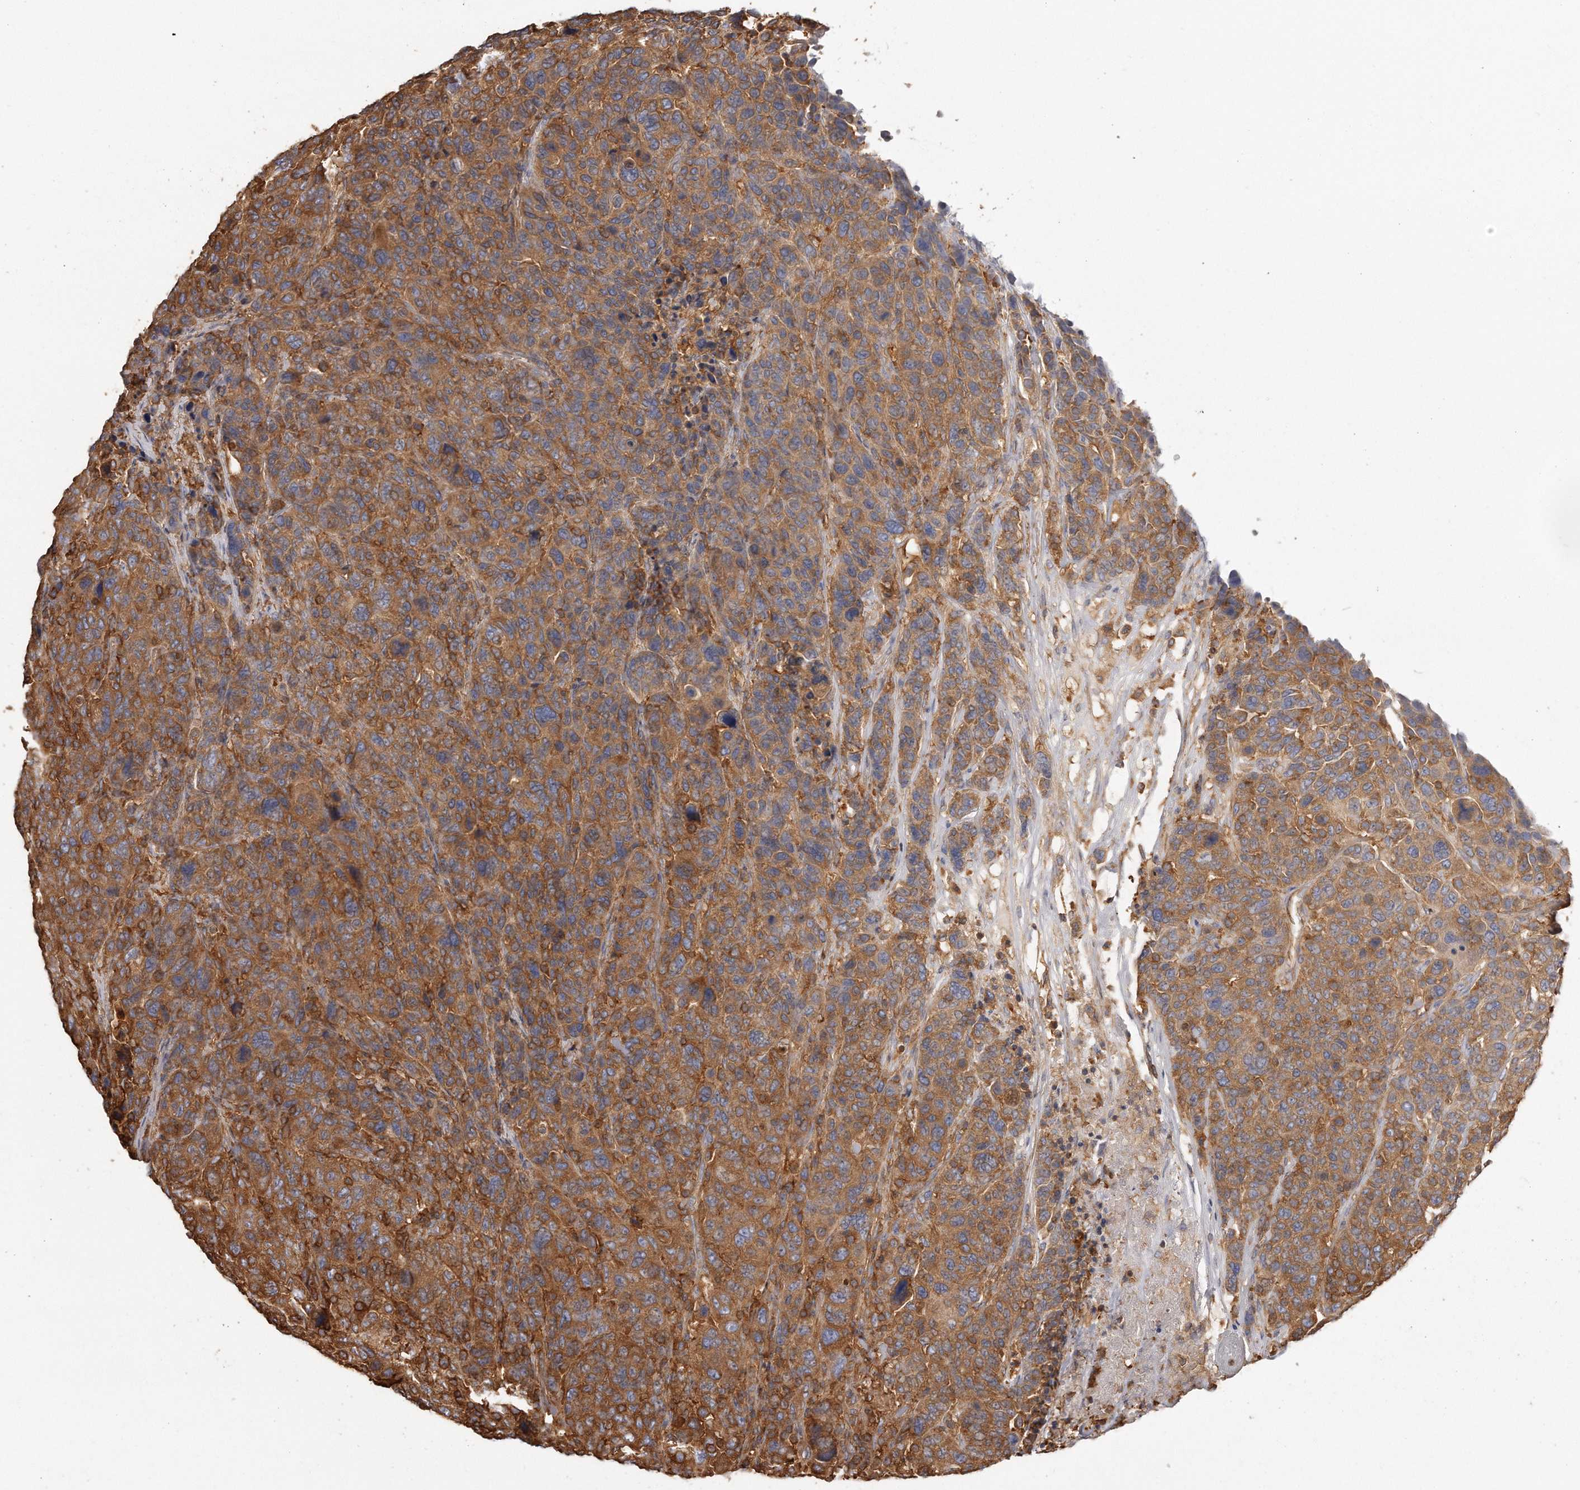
{"staining": {"intensity": "moderate", "quantity": ">75%", "location": "cytoplasmic/membranous"}, "tissue": "breast cancer", "cell_type": "Tumor cells", "image_type": "cancer", "snomed": [{"axis": "morphology", "description": "Duct carcinoma"}, {"axis": "topography", "description": "Breast"}], "caption": "Protein analysis of intraductal carcinoma (breast) tissue displays moderate cytoplasmic/membranous positivity in approximately >75% of tumor cells. (DAB (3,3'-diaminobenzidine) IHC, brown staining for protein, blue staining for nuclei).", "gene": "CAP1", "patient": {"sex": "female", "age": 37}}